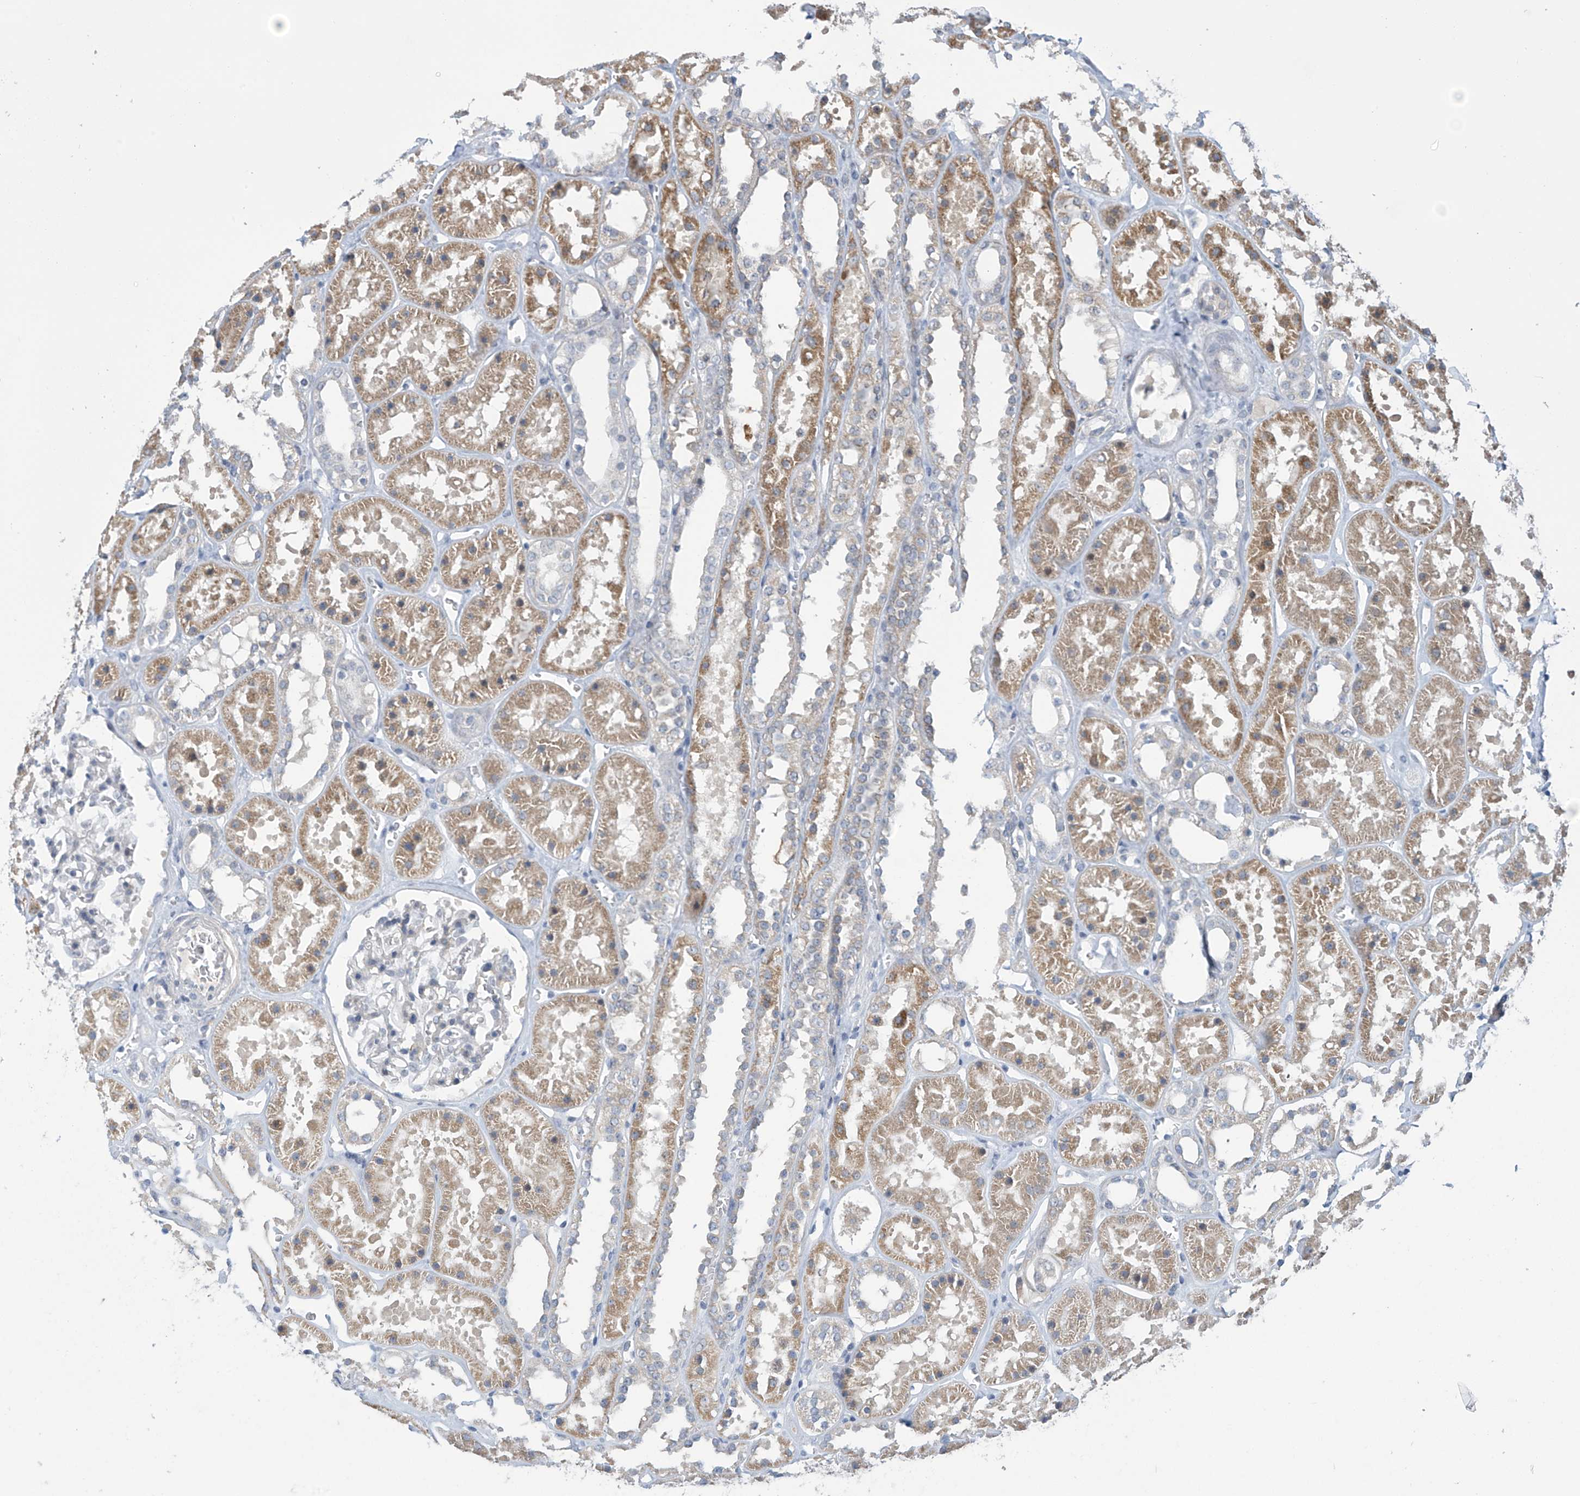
{"staining": {"intensity": "negative", "quantity": "none", "location": "none"}, "tissue": "kidney", "cell_type": "Cells in glomeruli", "image_type": "normal", "snomed": [{"axis": "morphology", "description": "Normal tissue, NOS"}, {"axis": "topography", "description": "Kidney"}], "caption": "An IHC micrograph of normal kidney is shown. There is no staining in cells in glomeruli of kidney. (Immunohistochemistry (ihc), brightfield microscopy, high magnification).", "gene": "ABHD13", "patient": {"sex": "female", "age": 41}}